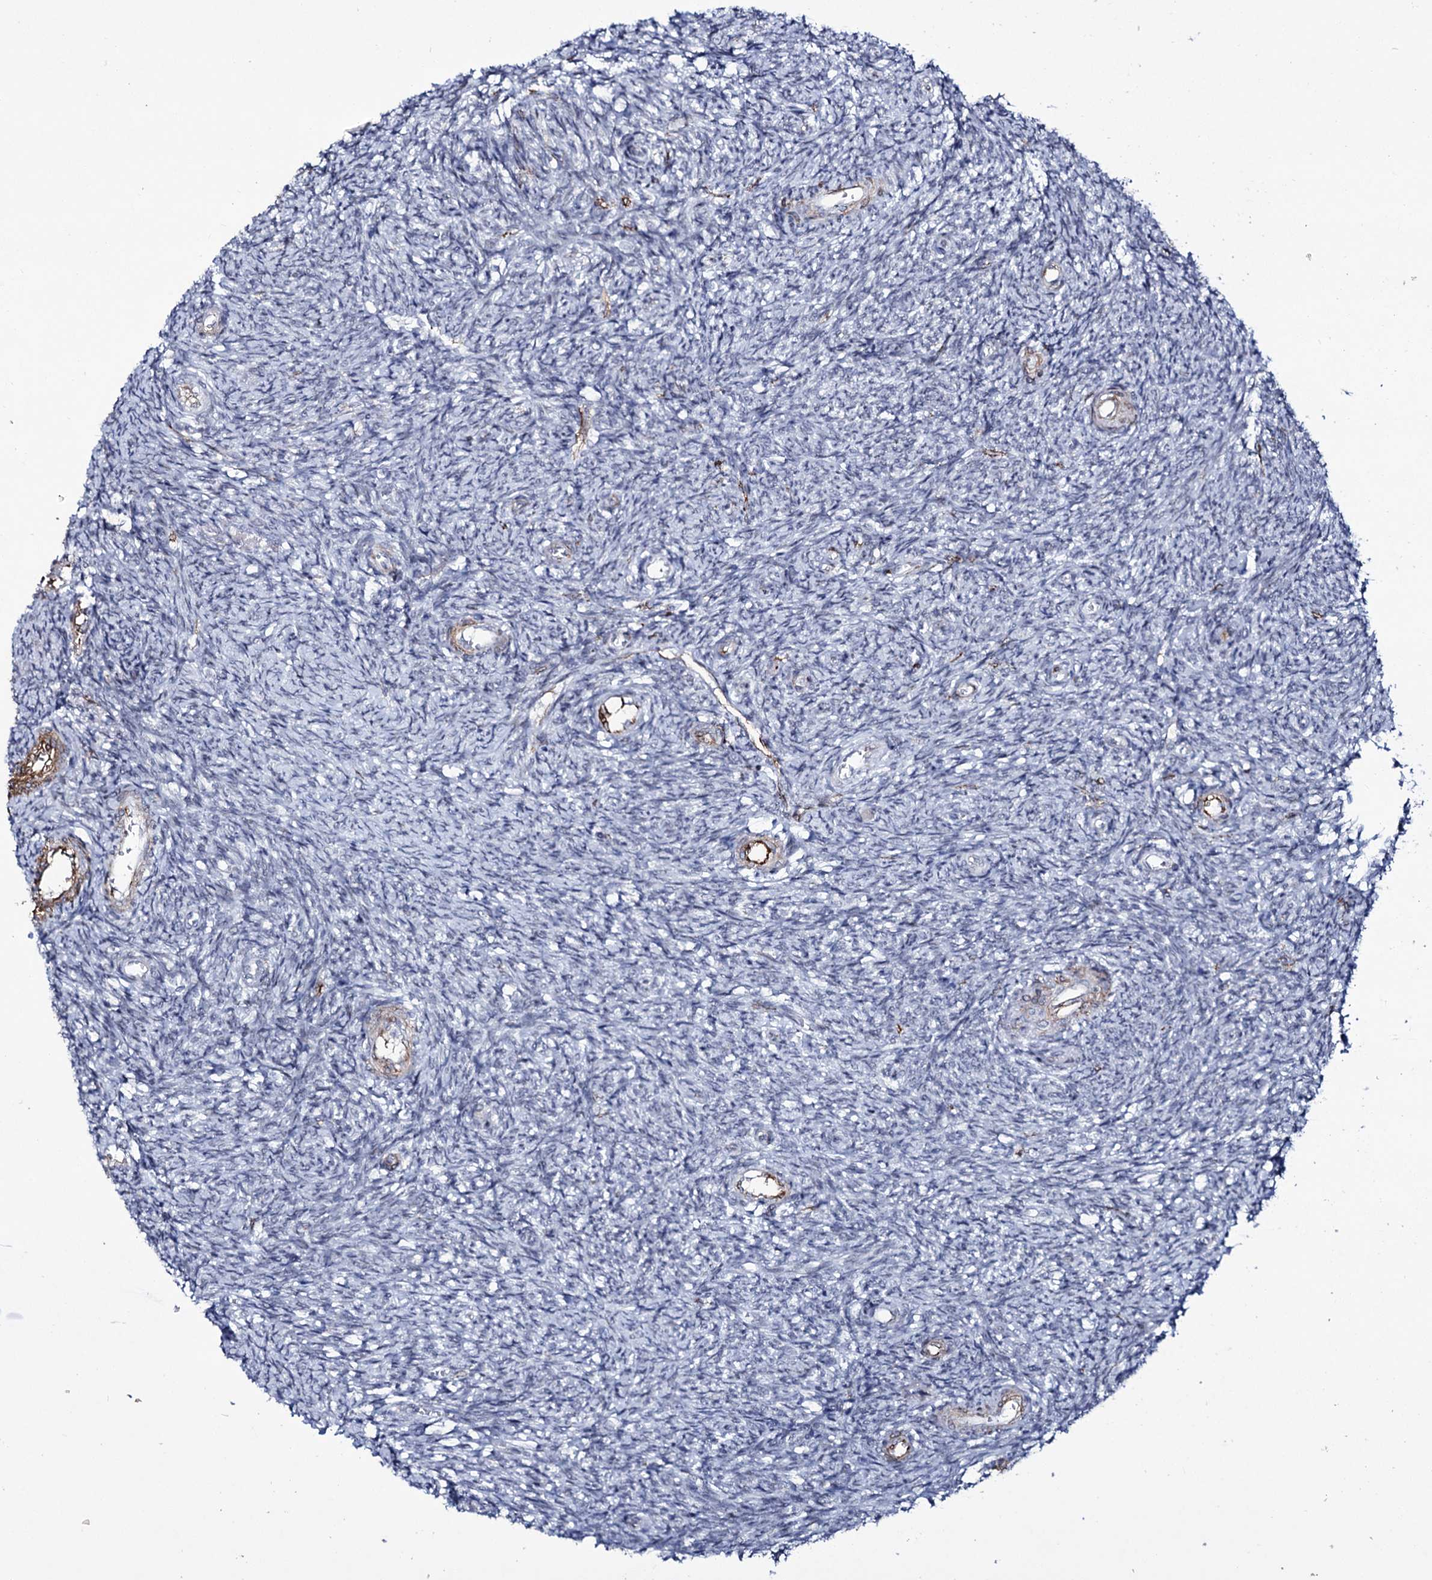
{"staining": {"intensity": "negative", "quantity": "none", "location": "none"}, "tissue": "ovary", "cell_type": "Ovarian stroma cells", "image_type": "normal", "snomed": [{"axis": "morphology", "description": "Normal tissue, NOS"}, {"axis": "topography", "description": "Ovary"}], "caption": "A micrograph of ovary stained for a protein shows no brown staining in ovarian stroma cells. (Stains: DAB immunohistochemistry (IHC) with hematoxylin counter stain, Microscopy: brightfield microscopy at high magnification).", "gene": "ZC3H12C", "patient": {"sex": "female", "age": 44}}